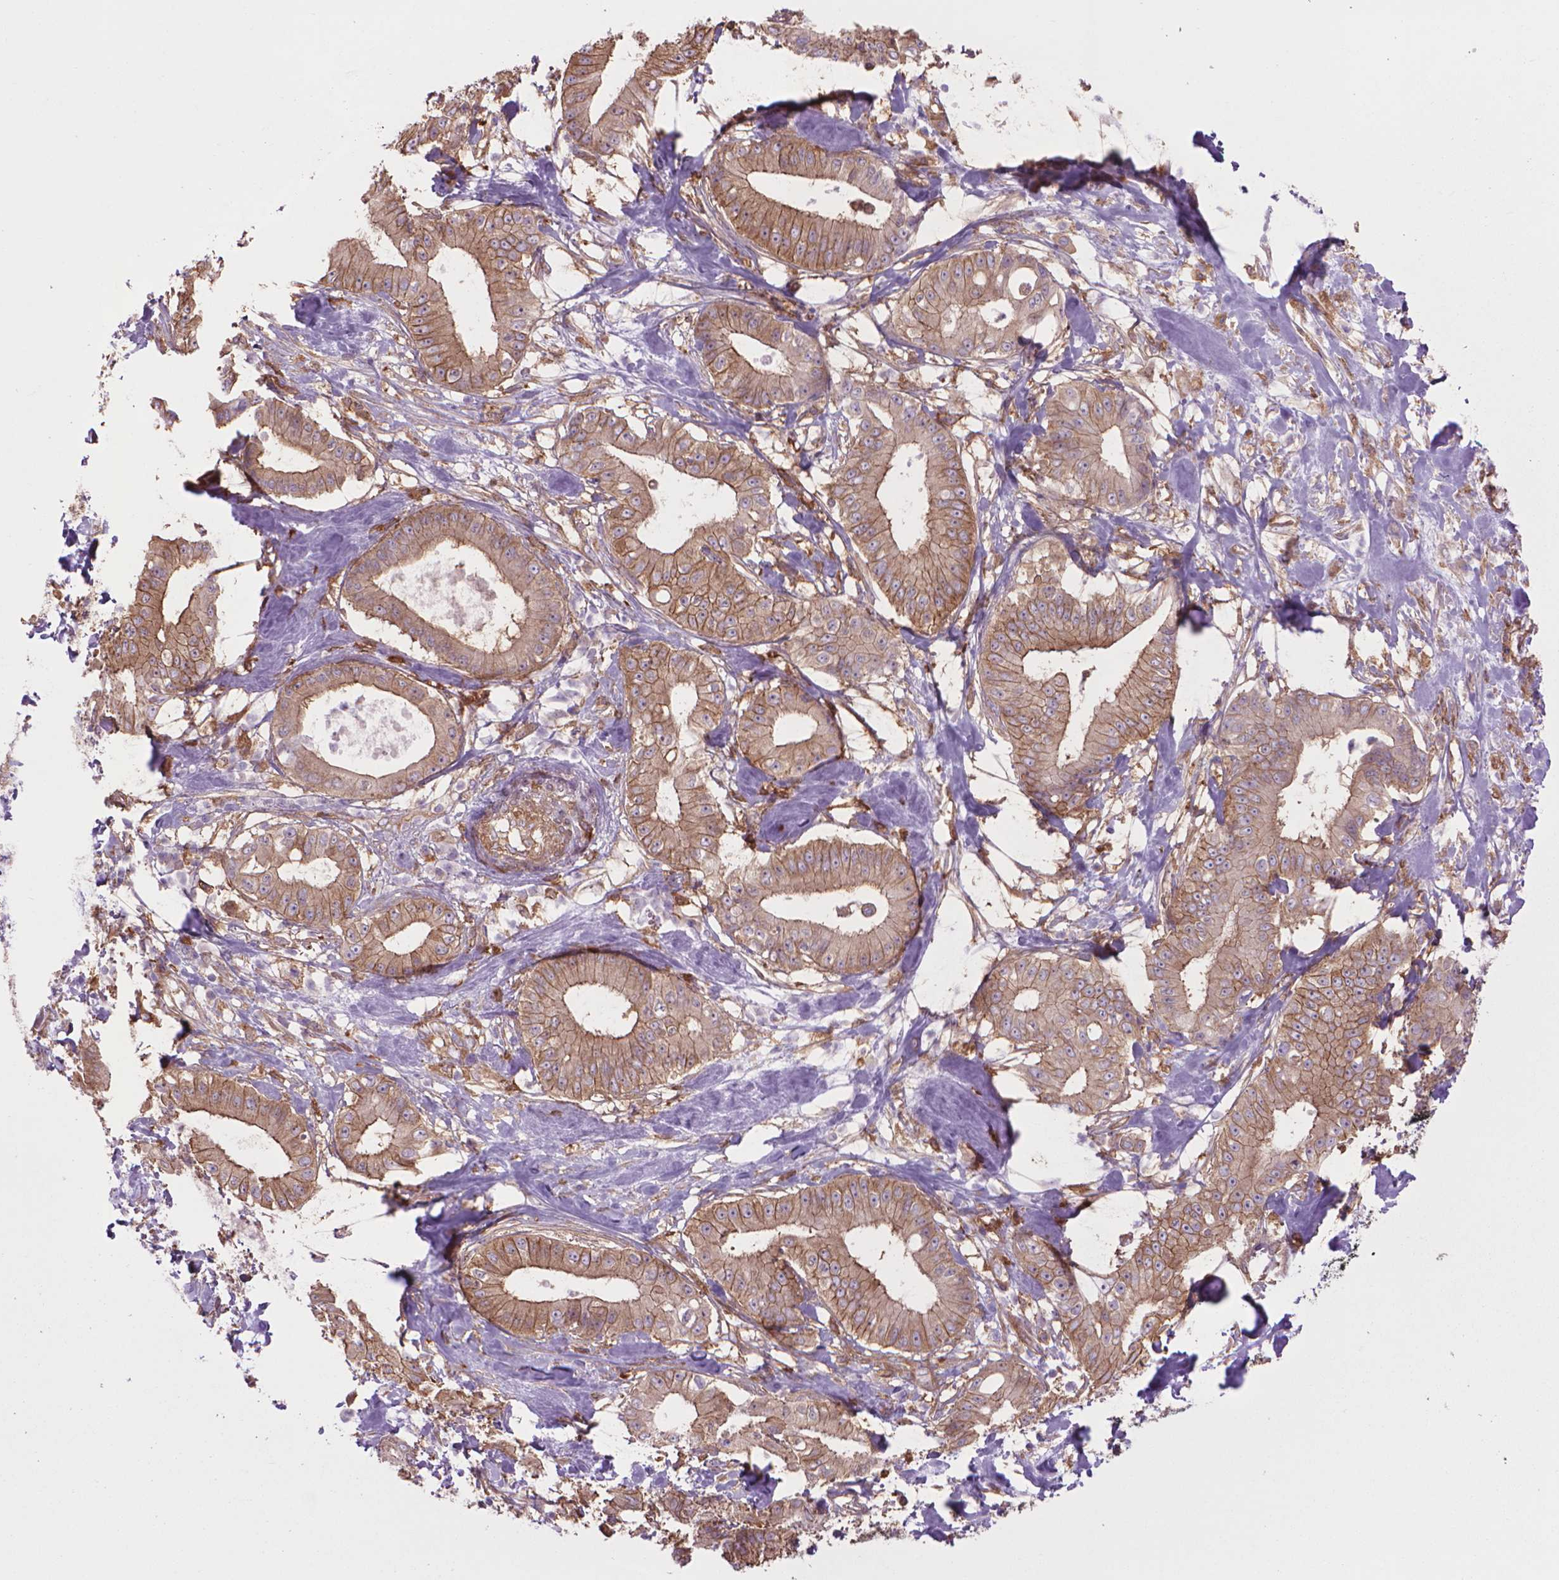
{"staining": {"intensity": "weak", "quantity": ">75%", "location": "cytoplasmic/membranous"}, "tissue": "pancreatic cancer", "cell_type": "Tumor cells", "image_type": "cancer", "snomed": [{"axis": "morphology", "description": "Adenocarcinoma, NOS"}, {"axis": "topography", "description": "Pancreas"}], "caption": "The micrograph demonstrates staining of adenocarcinoma (pancreatic), revealing weak cytoplasmic/membranous protein staining (brown color) within tumor cells.", "gene": "CORO1B", "patient": {"sex": "male", "age": 71}}